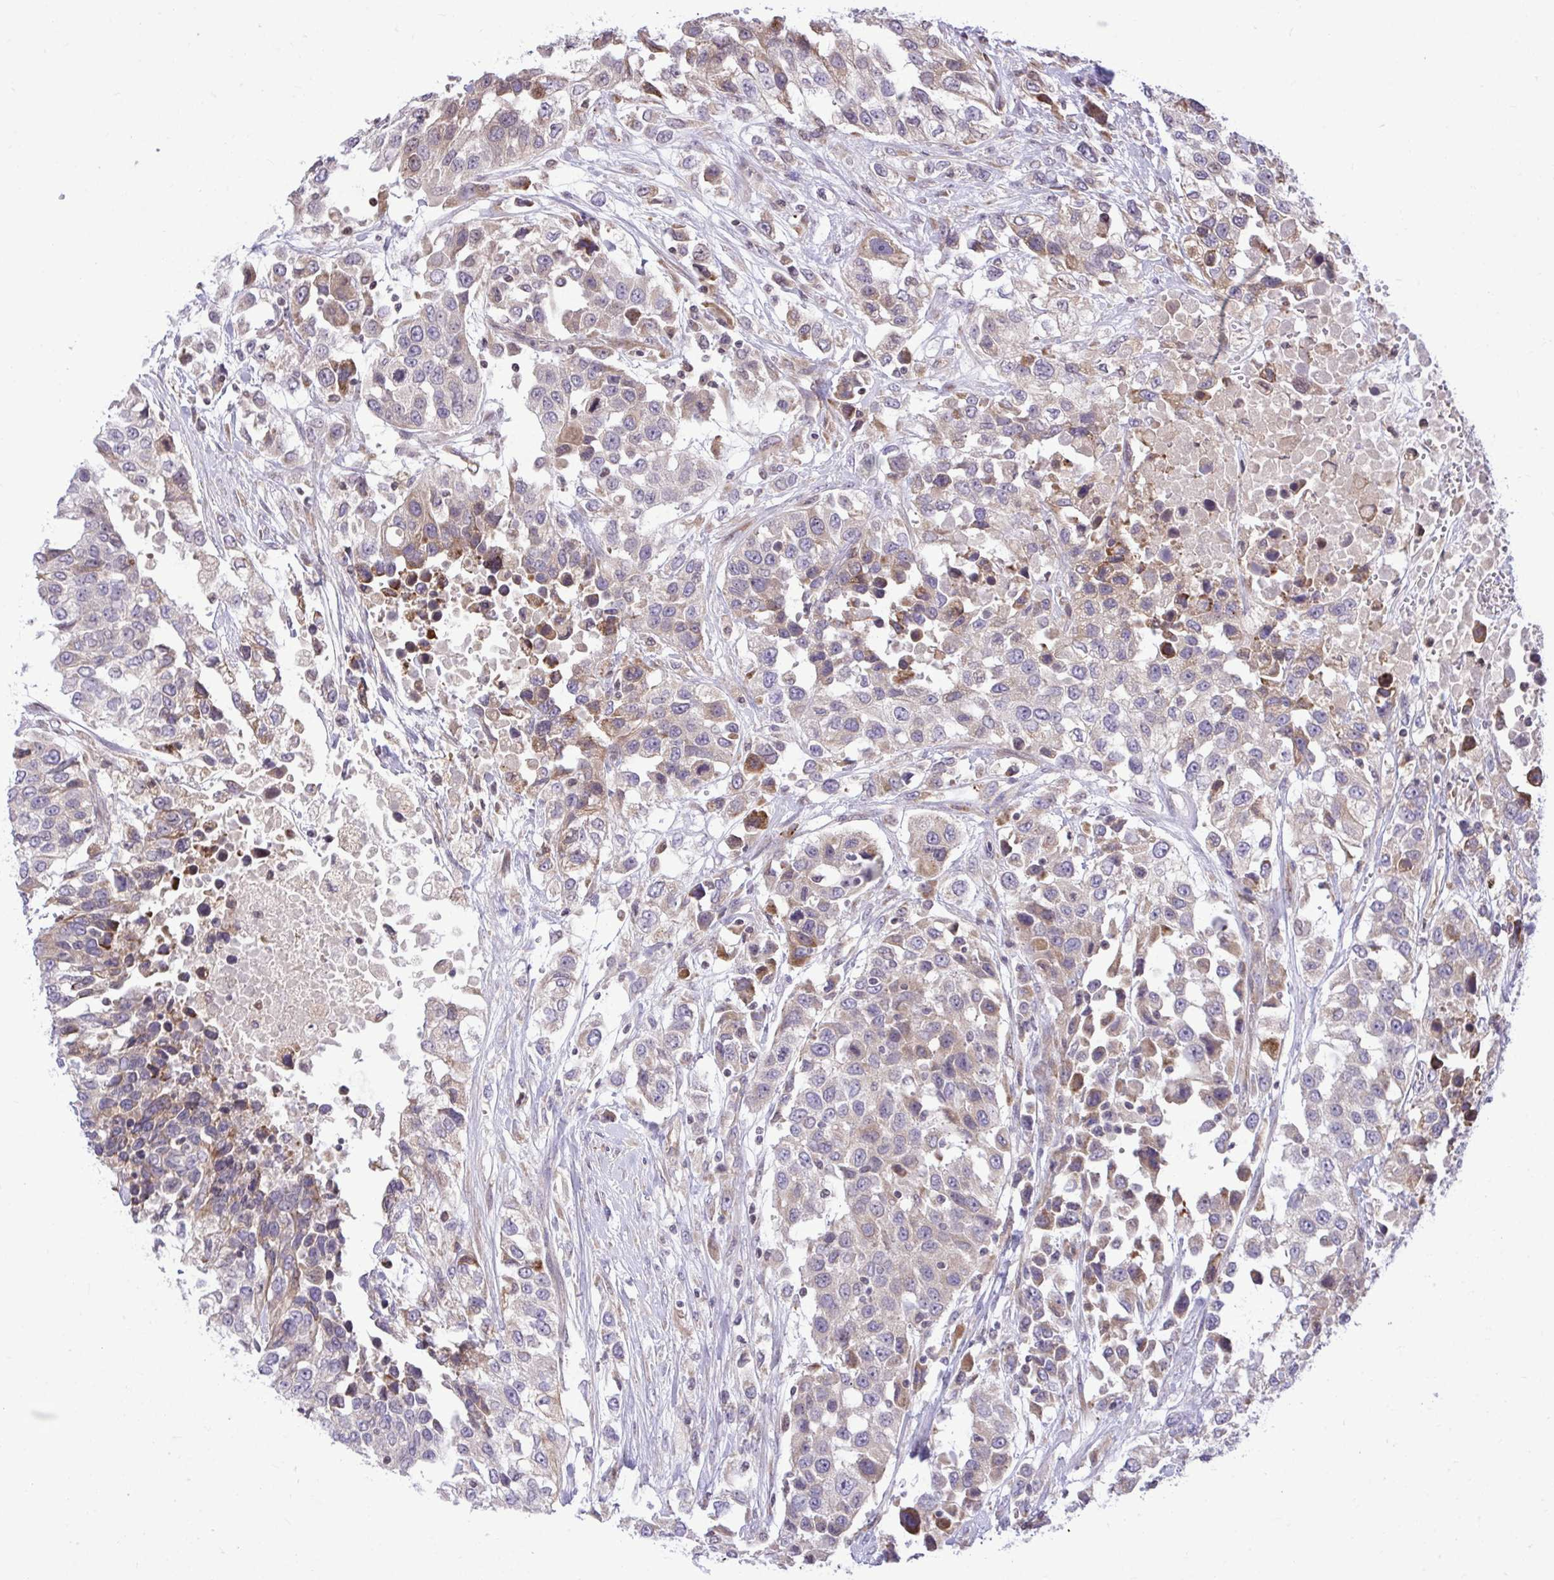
{"staining": {"intensity": "moderate", "quantity": "<25%", "location": "cytoplasmic/membranous"}, "tissue": "urothelial cancer", "cell_type": "Tumor cells", "image_type": "cancer", "snomed": [{"axis": "morphology", "description": "Urothelial carcinoma, High grade"}, {"axis": "topography", "description": "Urinary bladder"}], "caption": "Urothelial carcinoma (high-grade) stained for a protein (brown) exhibits moderate cytoplasmic/membranous positive expression in approximately <25% of tumor cells.", "gene": "METTL9", "patient": {"sex": "female", "age": 80}}